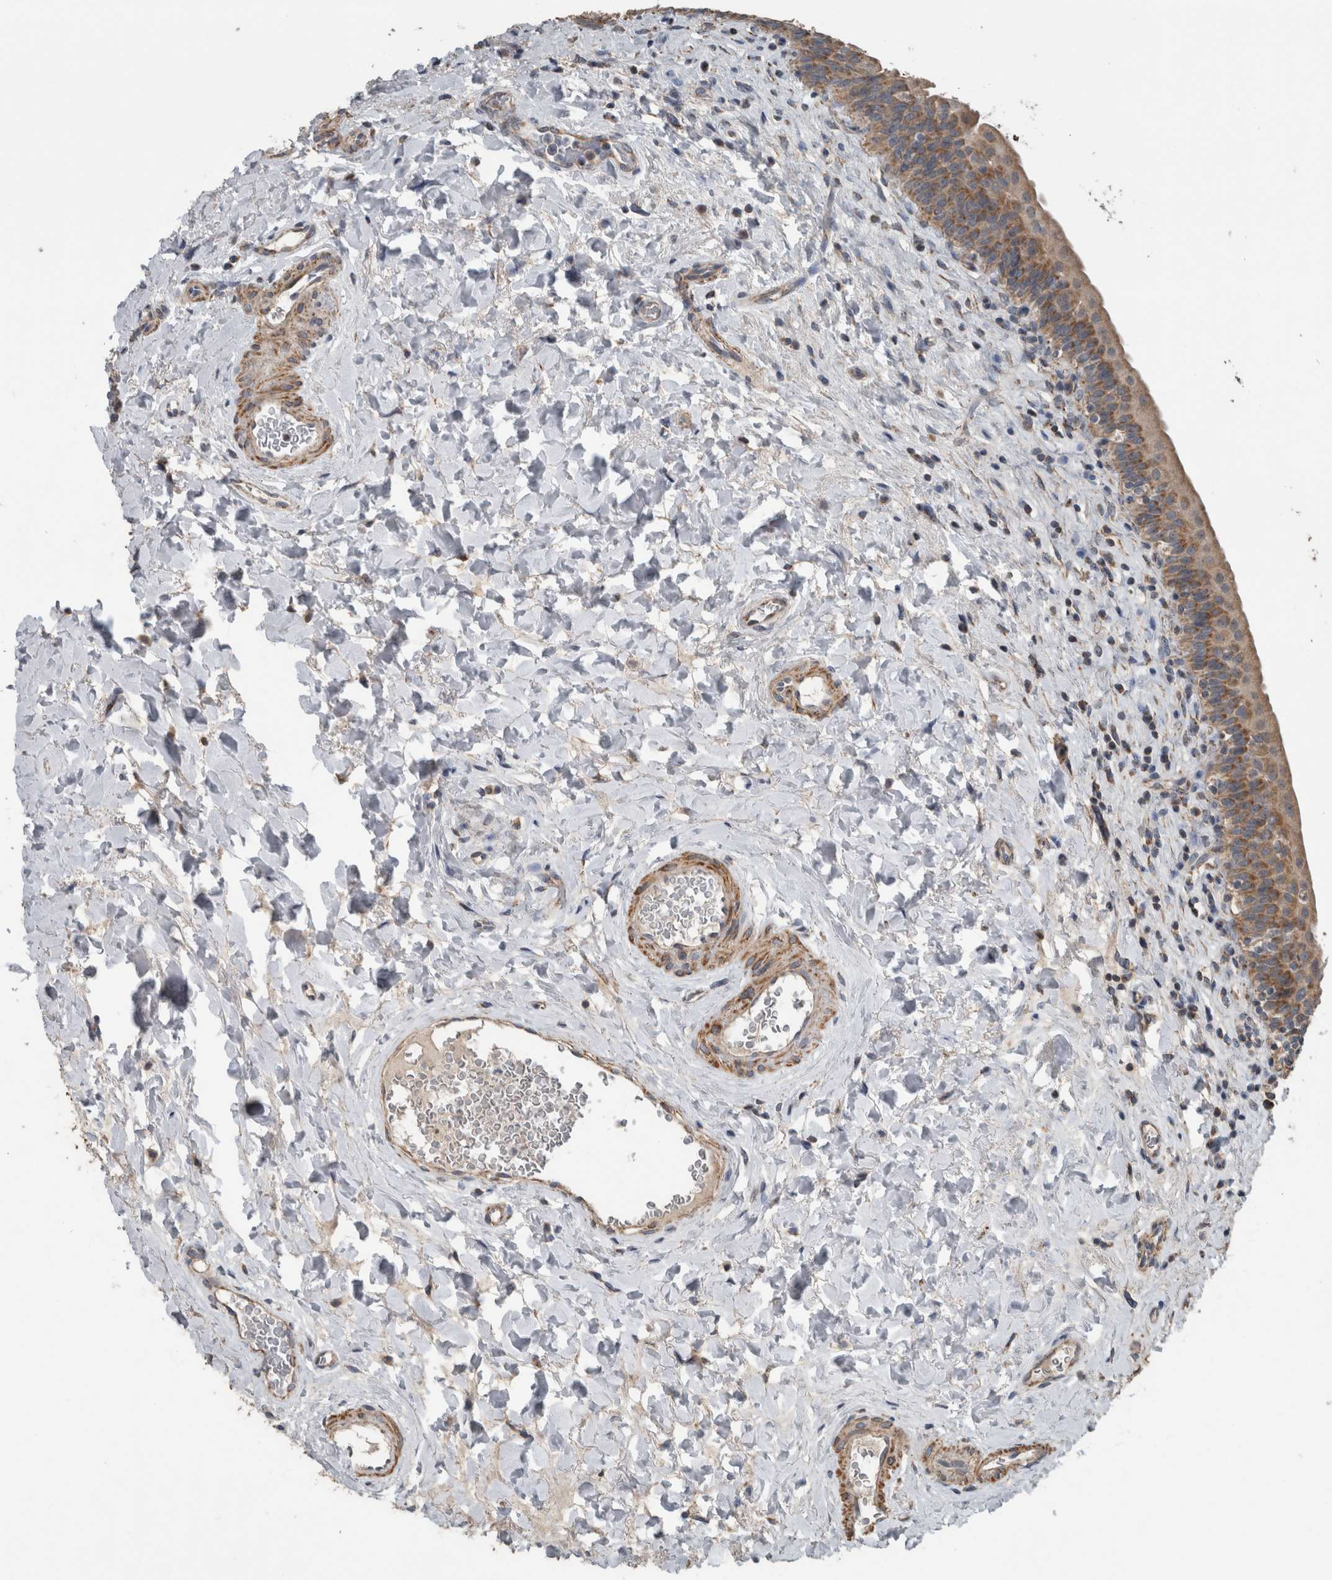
{"staining": {"intensity": "strong", "quantity": ">75%", "location": "cytoplasmic/membranous"}, "tissue": "urinary bladder", "cell_type": "Urothelial cells", "image_type": "normal", "snomed": [{"axis": "morphology", "description": "Normal tissue, NOS"}, {"axis": "topography", "description": "Urinary bladder"}], "caption": "An IHC micrograph of normal tissue is shown. Protein staining in brown labels strong cytoplasmic/membranous positivity in urinary bladder within urothelial cells.", "gene": "ARMC1", "patient": {"sex": "male", "age": 83}}